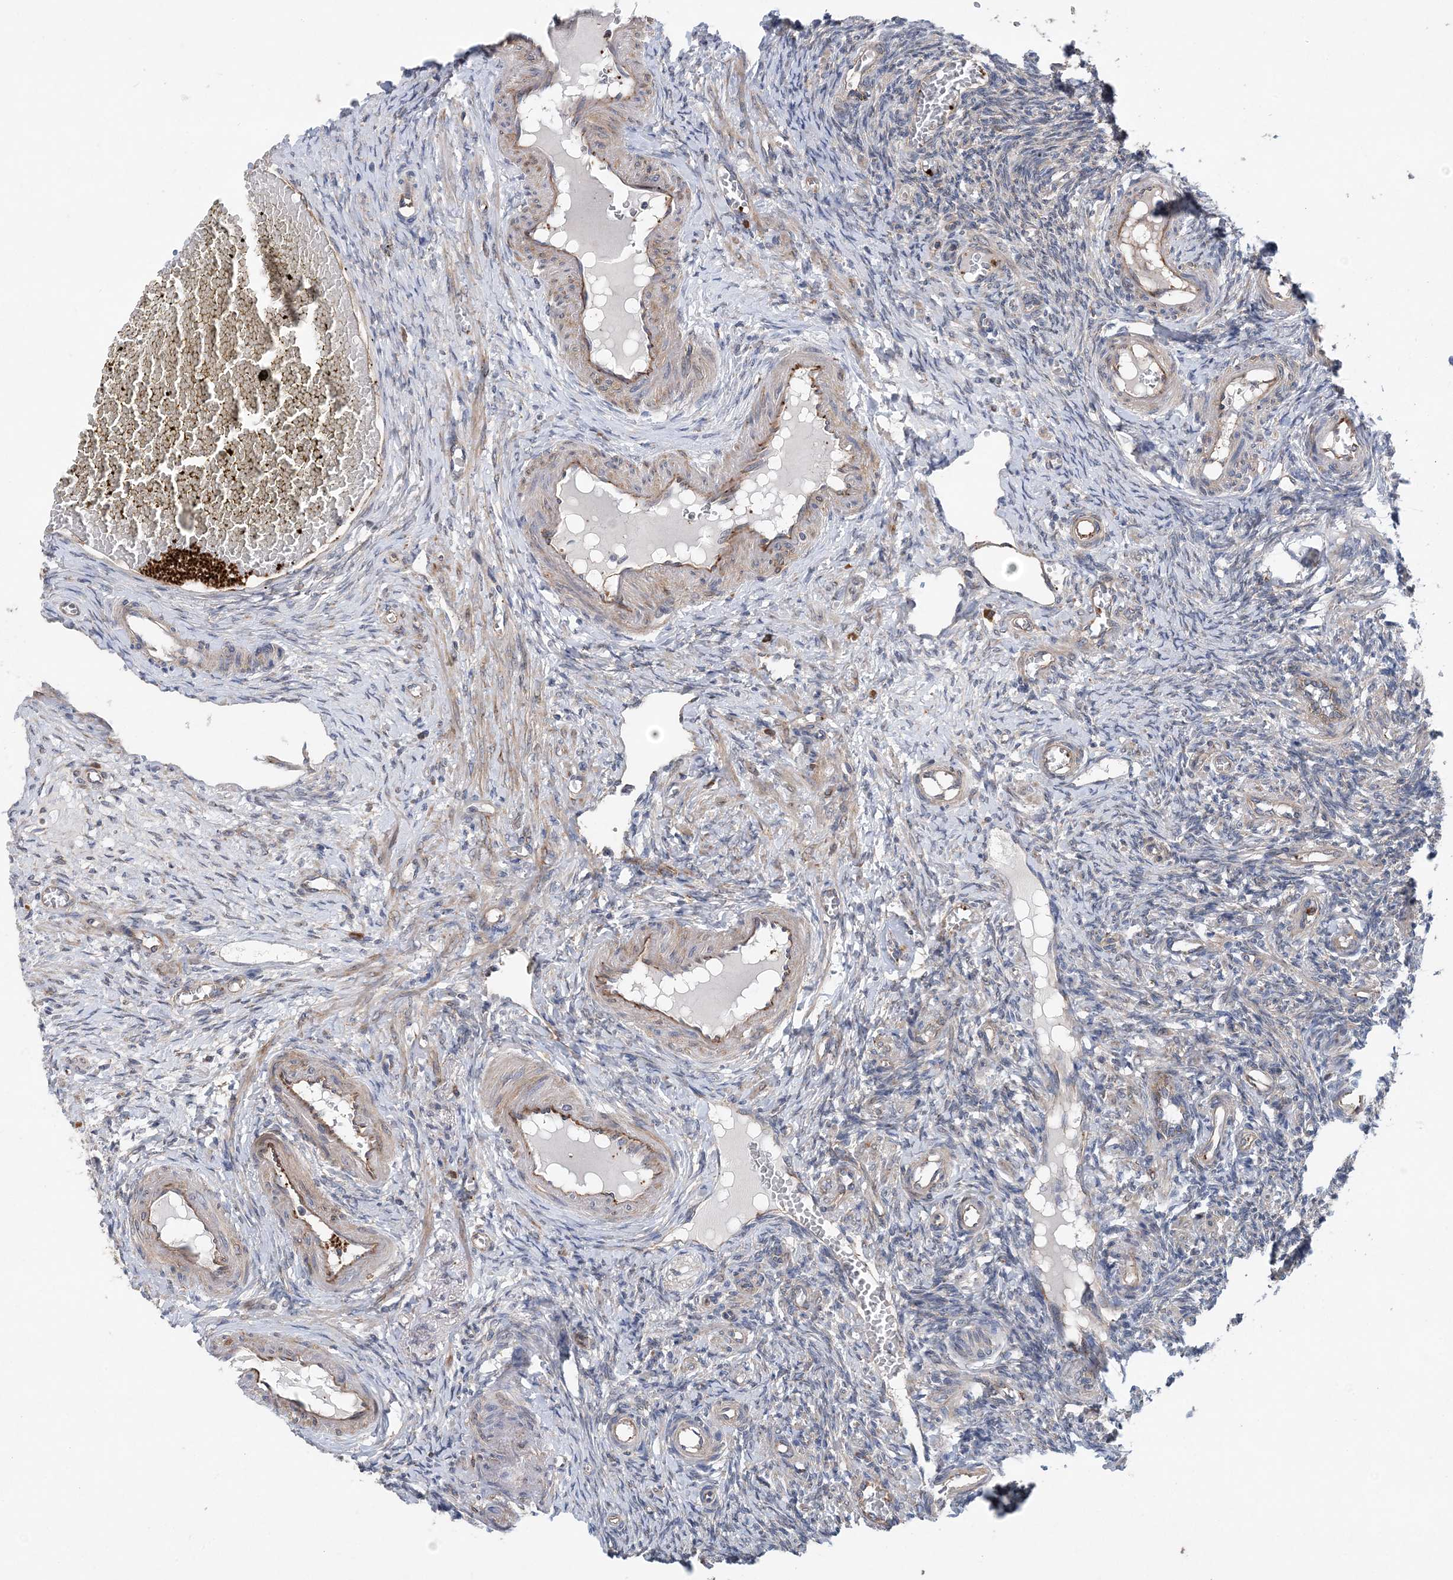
{"staining": {"intensity": "negative", "quantity": "none", "location": "none"}, "tissue": "ovary", "cell_type": "Ovarian stroma cells", "image_type": "normal", "snomed": [{"axis": "morphology", "description": "Normal tissue, NOS"}, {"axis": "topography", "description": "Ovary"}], "caption": "Immunohistochemical staining of normal human ovary exhibits no significant staining in ovarian stroma cells.", "gene": "PTTG1IP", "patient": {"sex": "female", "age": 27}}